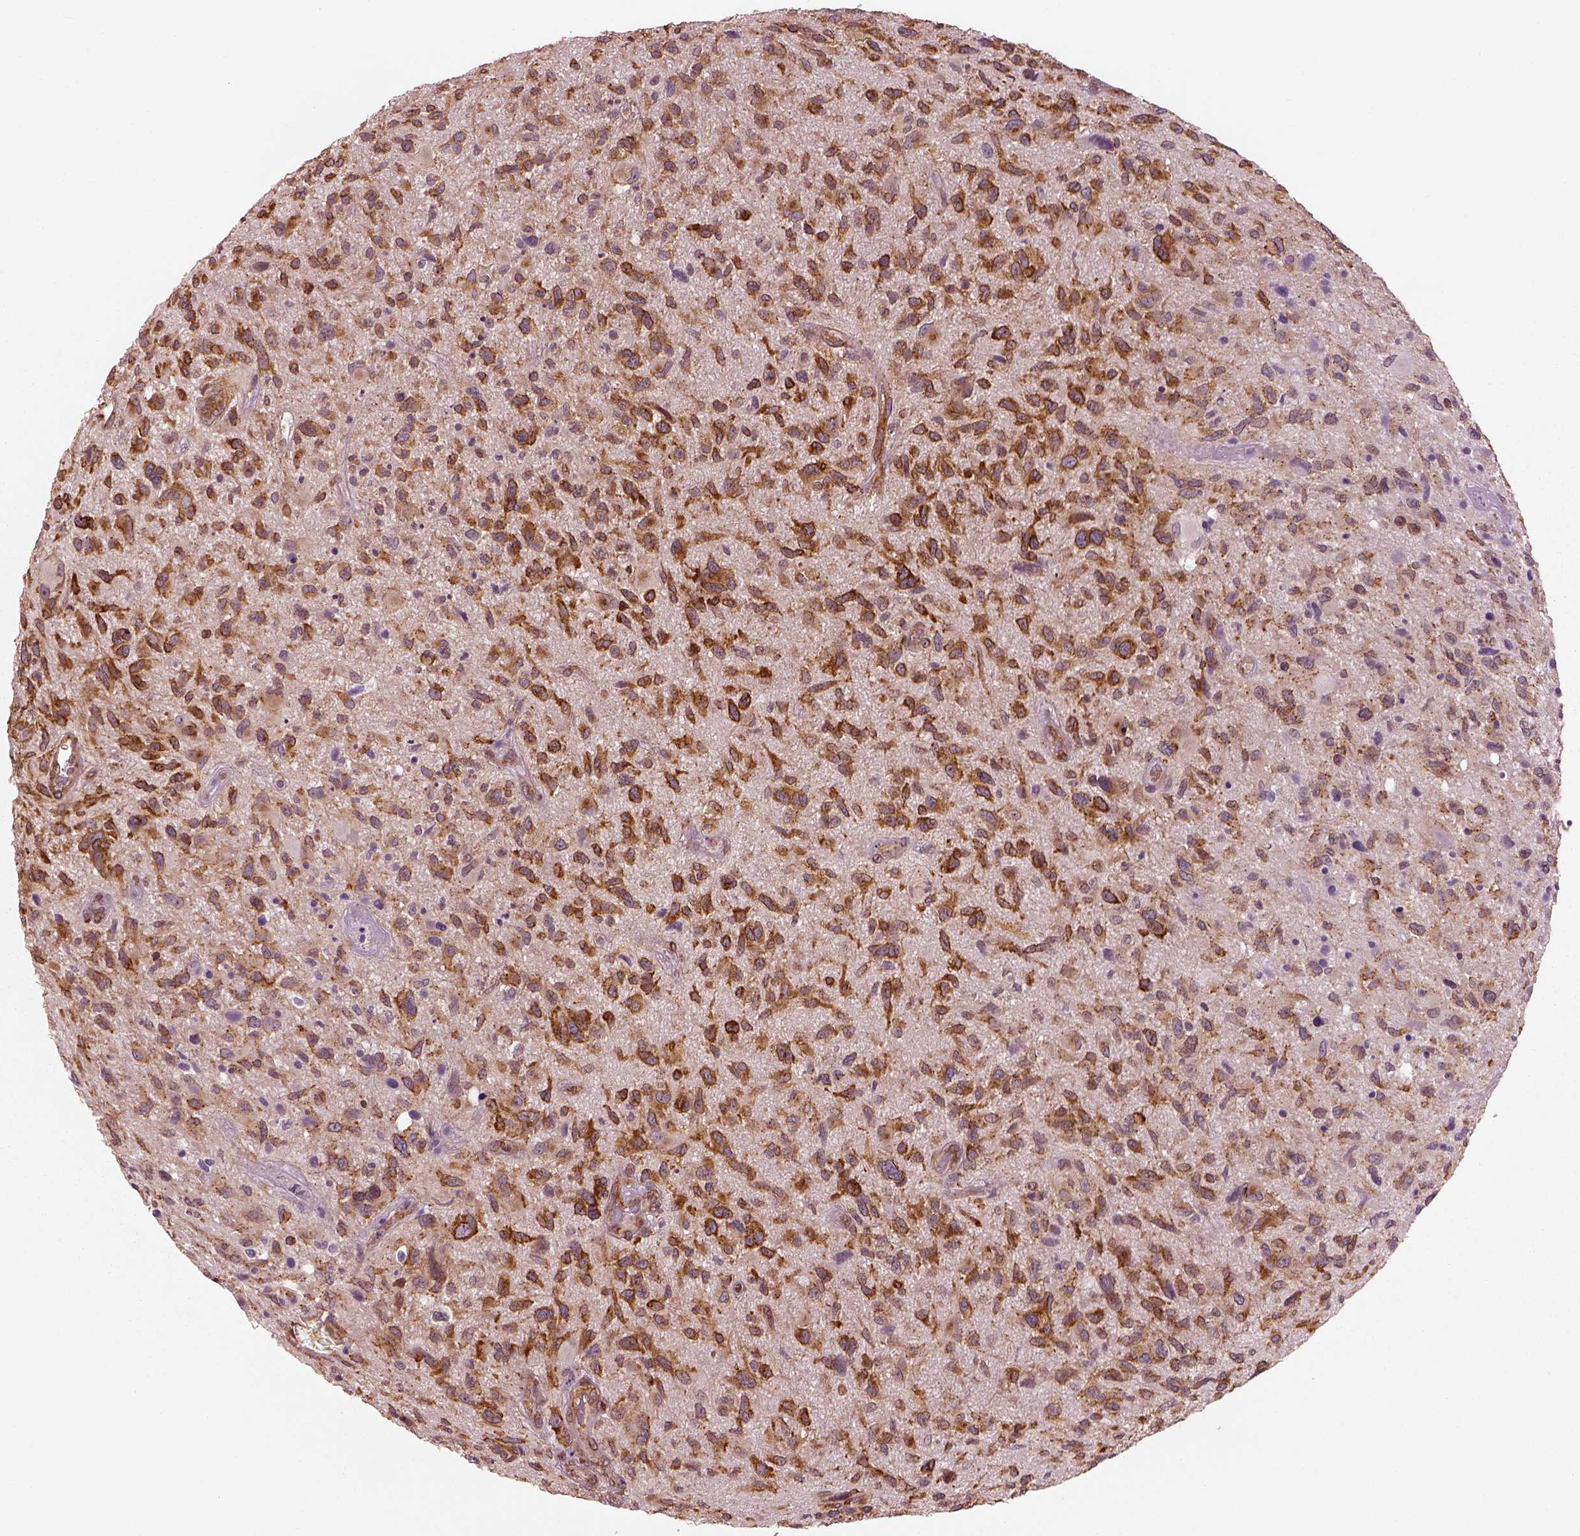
{"staining": {"intensity": "moderate", "quantity": "25%-75%", "location": "cytoplasmic/membranous"}, "tissue": "glioma", "cell_type": "Tumor cells", "image_type": "cancer", "snomed": [{"axis": "morphology", "description": "Glioma, malignant, NOS"}, {"axis": "morphology", "description": "Glioma, malignant, High grade"}, {"axis": "topography", "description": "Brain"}], "caption": "This is an image of immunohistochemistry (IHC) staining of glioma (malignant), which shows moderate positivity in the cytoplasmic/membranous of tumor cells.", "gene": "LSM14A", "patient": {"sex": "female", "age": 71}}